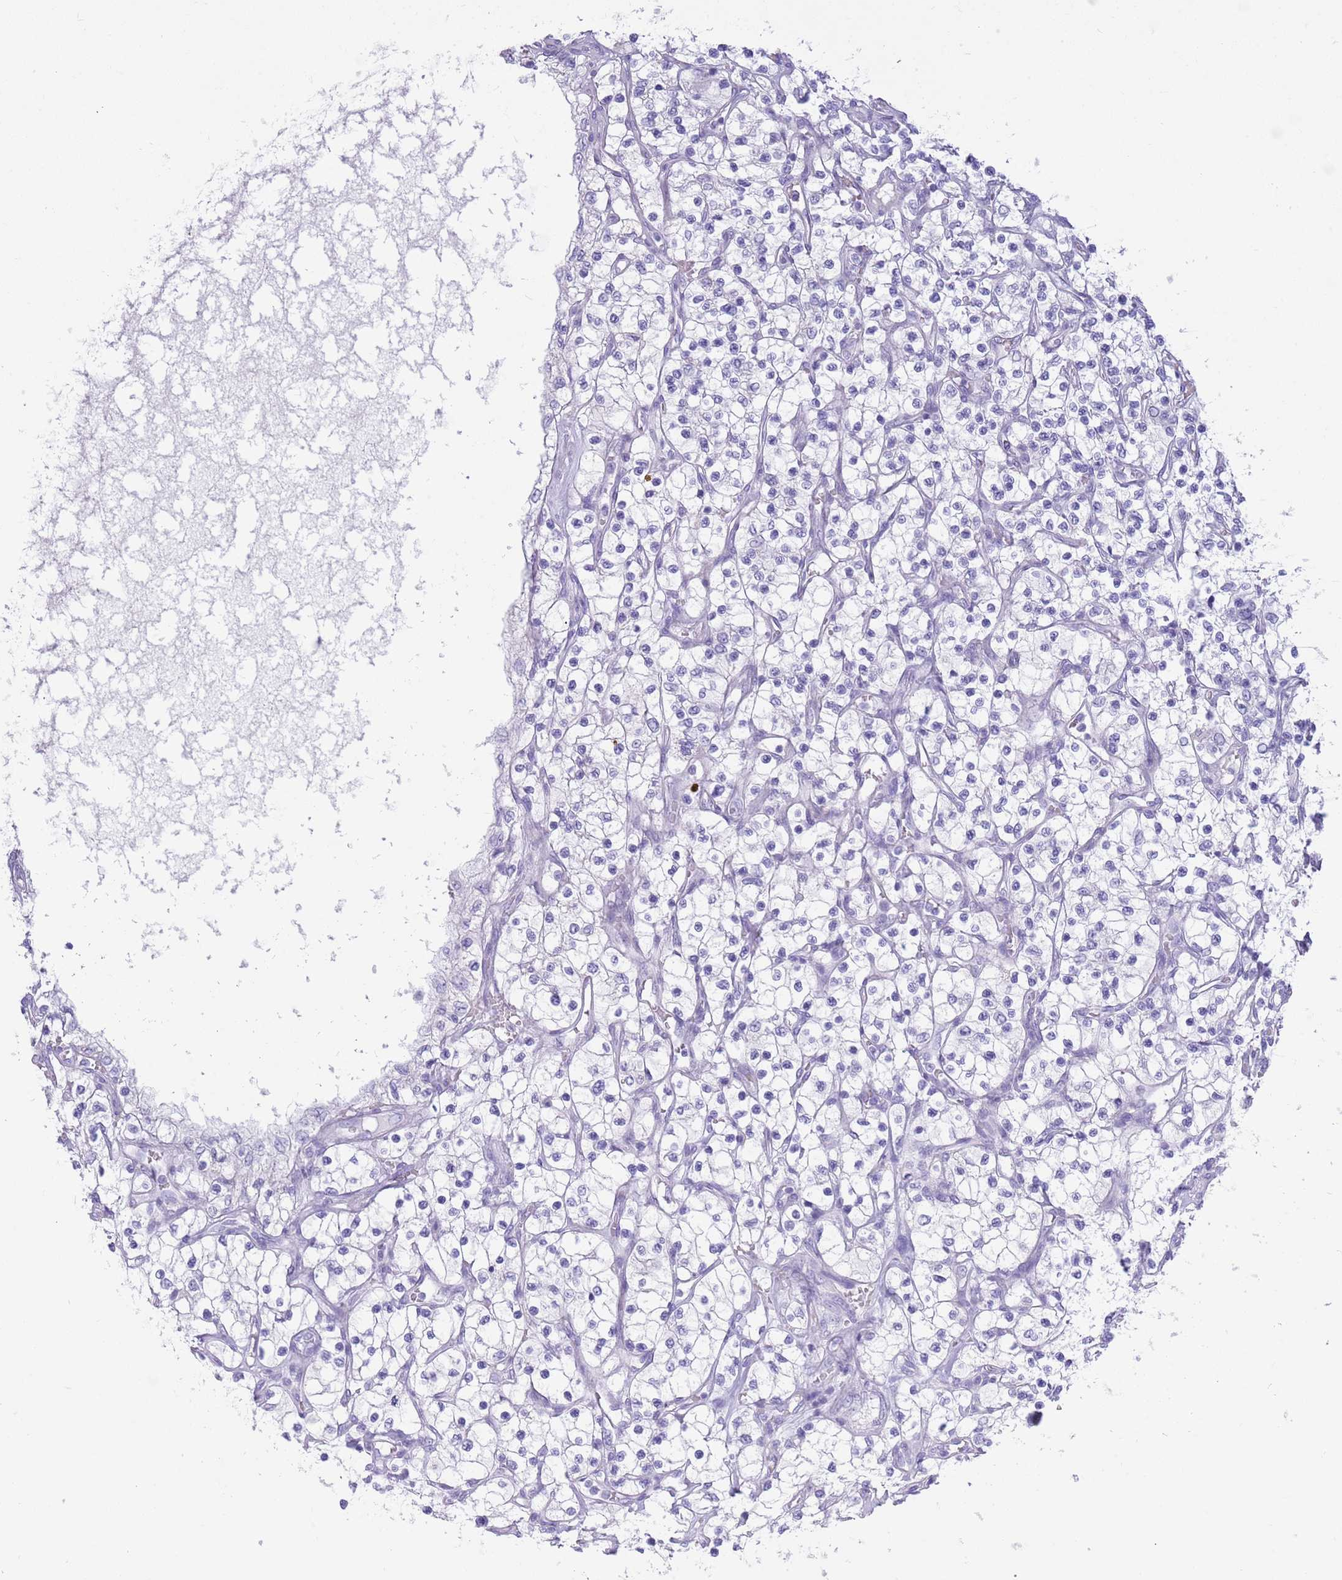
{"staining": {"intensity": "negative", "quantity": "none", "location": "none"}, "tissue": "renal cancer", "cell_type": "Tumor cells", "image_type": "cancer", "snomed": [{"axis": "morphology", "description": "Adenocarcinoma, NOS"}, {"axis": "topography", "description": "Kidney"}], "caption": "This is an immunohistochemistry (IHC) photomicrograph of renal adenocarcinoma. There is no expression in tumor cells.", "gene": "ACR", "patient": {"sex": "female", "age": 69}}